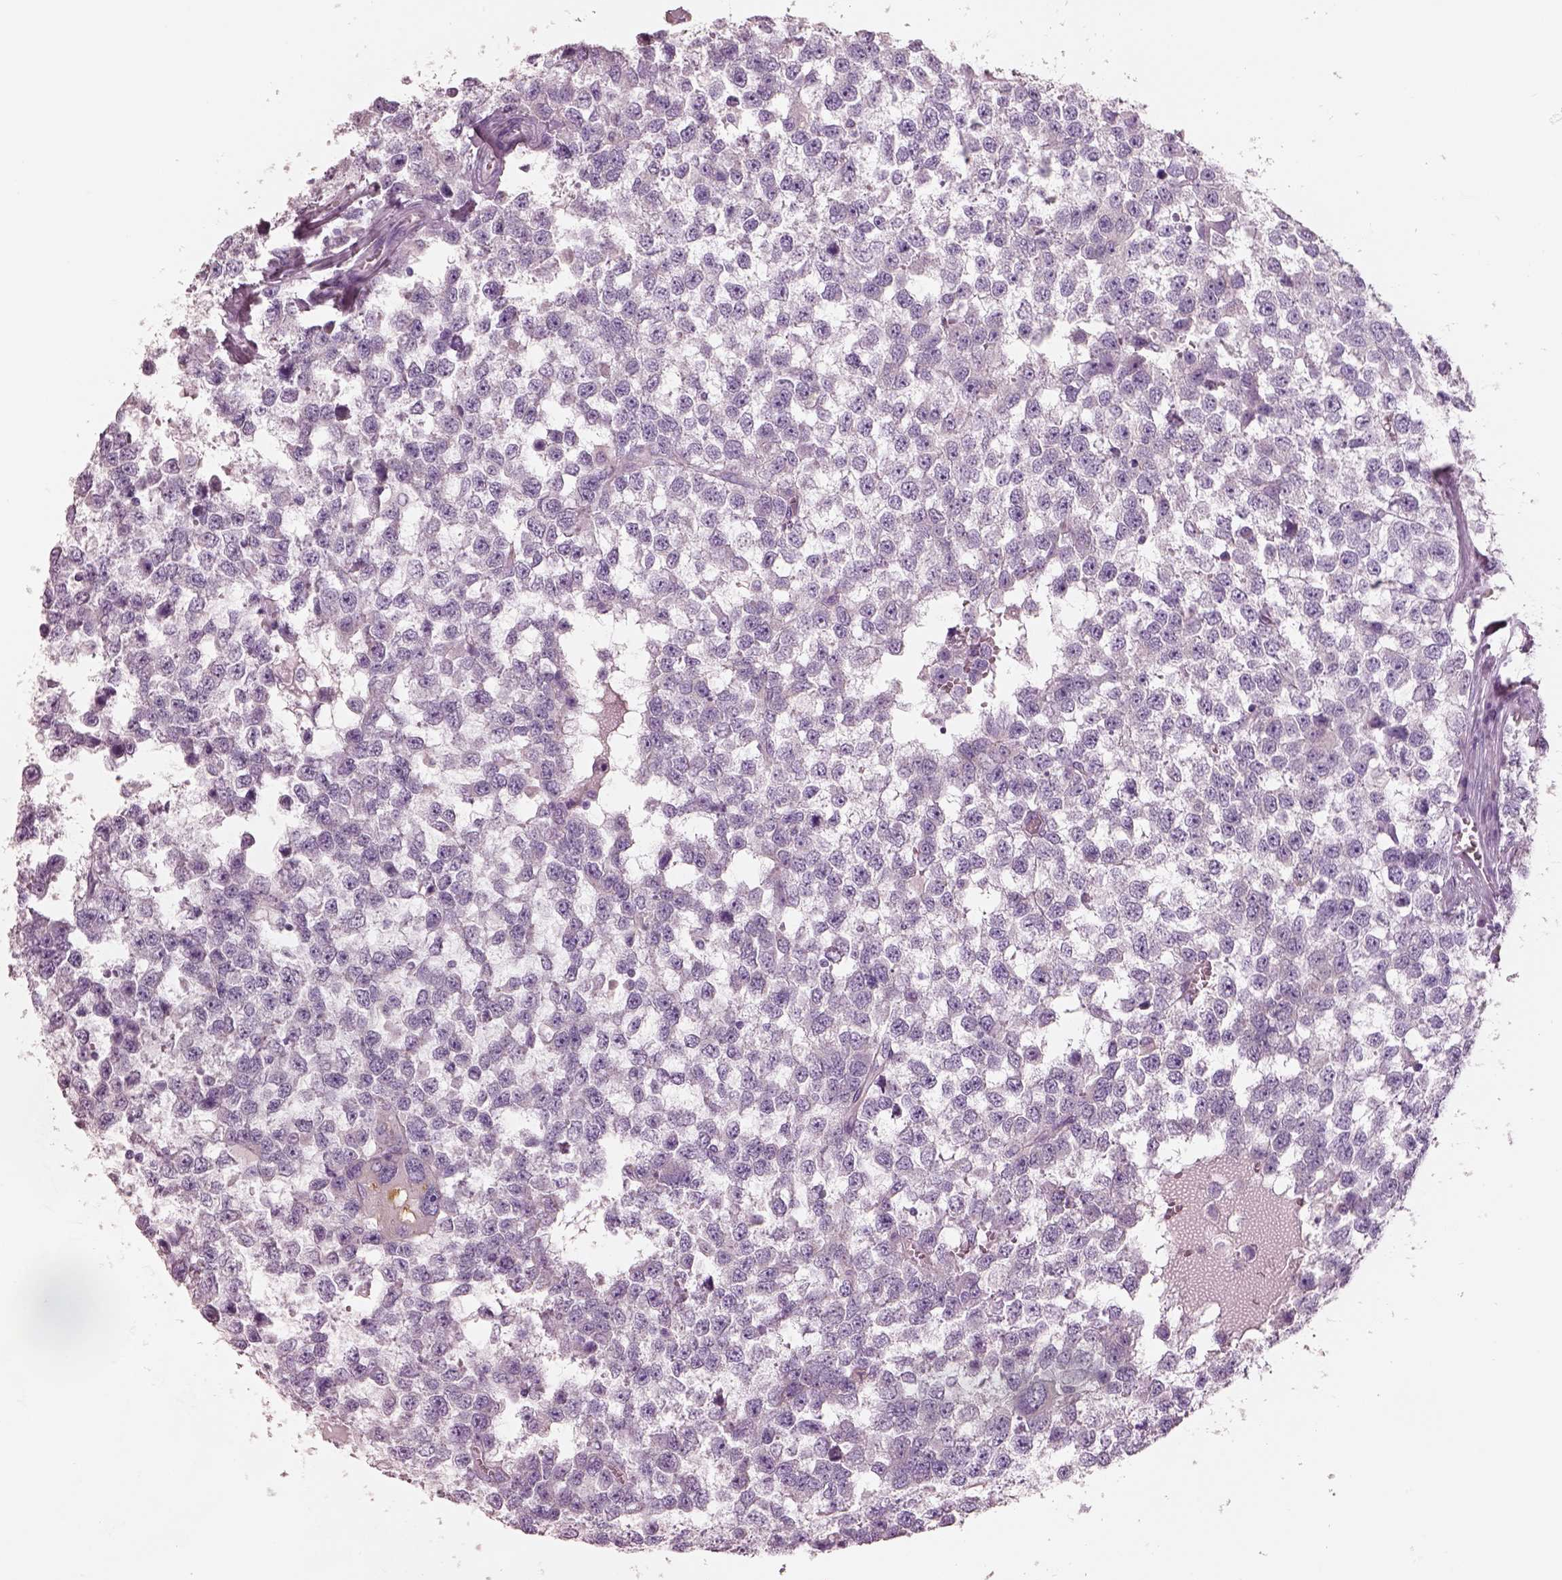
{"staining": {"intensity": "negative", "quantity": "none", "location": "none"}, "tissue": "testis cancer", "cell_type": "Tumor cells", "image_type": "cancer", "snomed": [{"axis": "morphology", "description": "Normal tissue, NOS"}, {"axis": "morphology", "description": "Seminoma, NOS"}, {"axis": "topography", "description": "Testis"}, {"axis": "topography", "description": "Epididymis"}], "caption": "Immunohistochemistry (IHC) of human testis seminoma exhibits no expression in tumor cells. (DAB (3,3'-diaminobenzidine) immunohistochemistry (IHC) with hematoxylin counter stain).", "gene": "PNOC", "patient": {"sex": "male", "age": 34}}